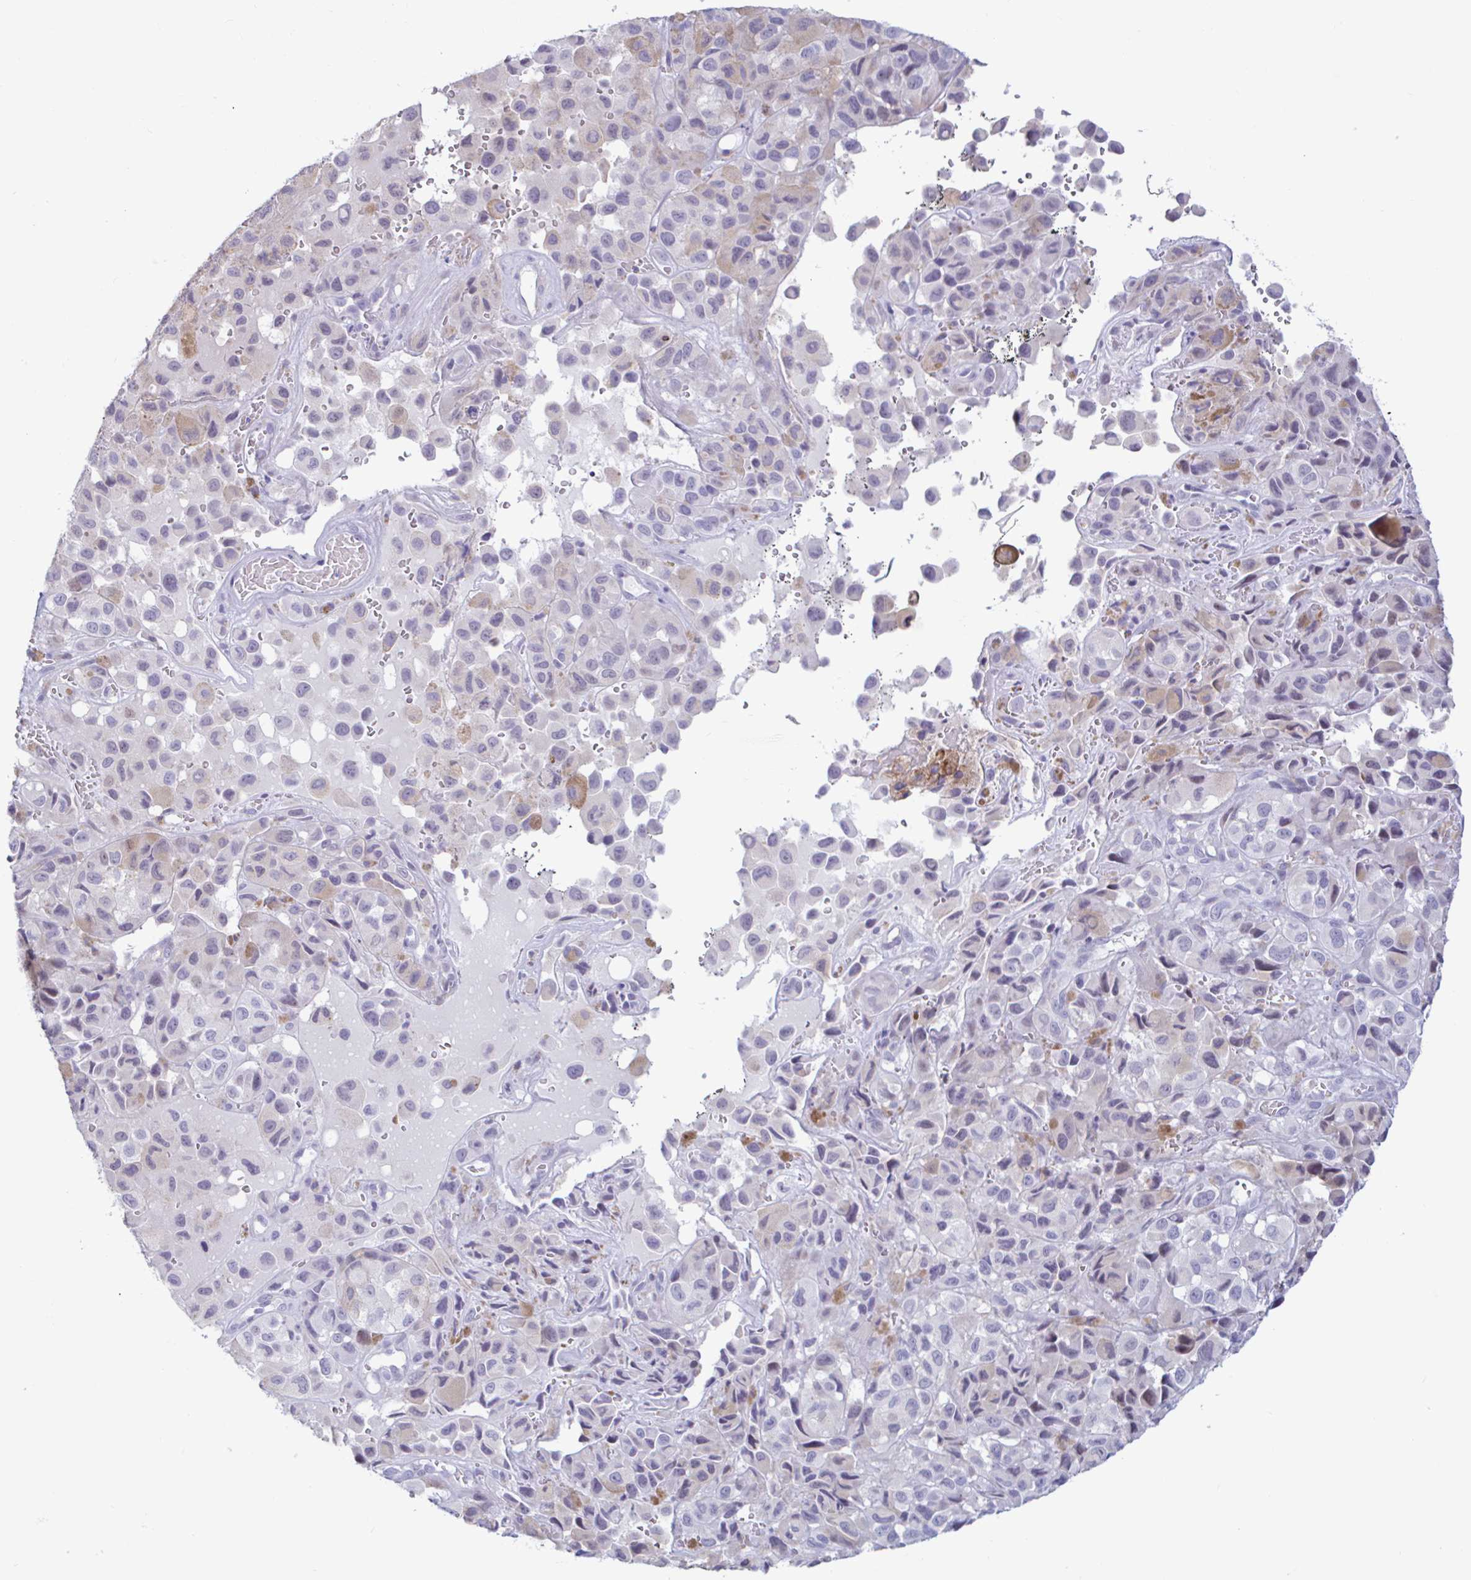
{"staining": {"intensity": "weak", "quantity": "<25%", "location": "cytoplasmic/membranous"}, "tissue": "melanoma", "cell_type": "Tumor cells", "image_type": "cancer", "snomed": [{"axis": "morphology", "description": "Malignant melanoma, NOS"}, {"axis": "topography", "description": "Skin"}], "caption": "This is a image of immunohistochemistry staining of melanoma, which shows no expression in tumor cells.", "gene": "NBPF3", "patient": {"sex": "male", "age": 93}}